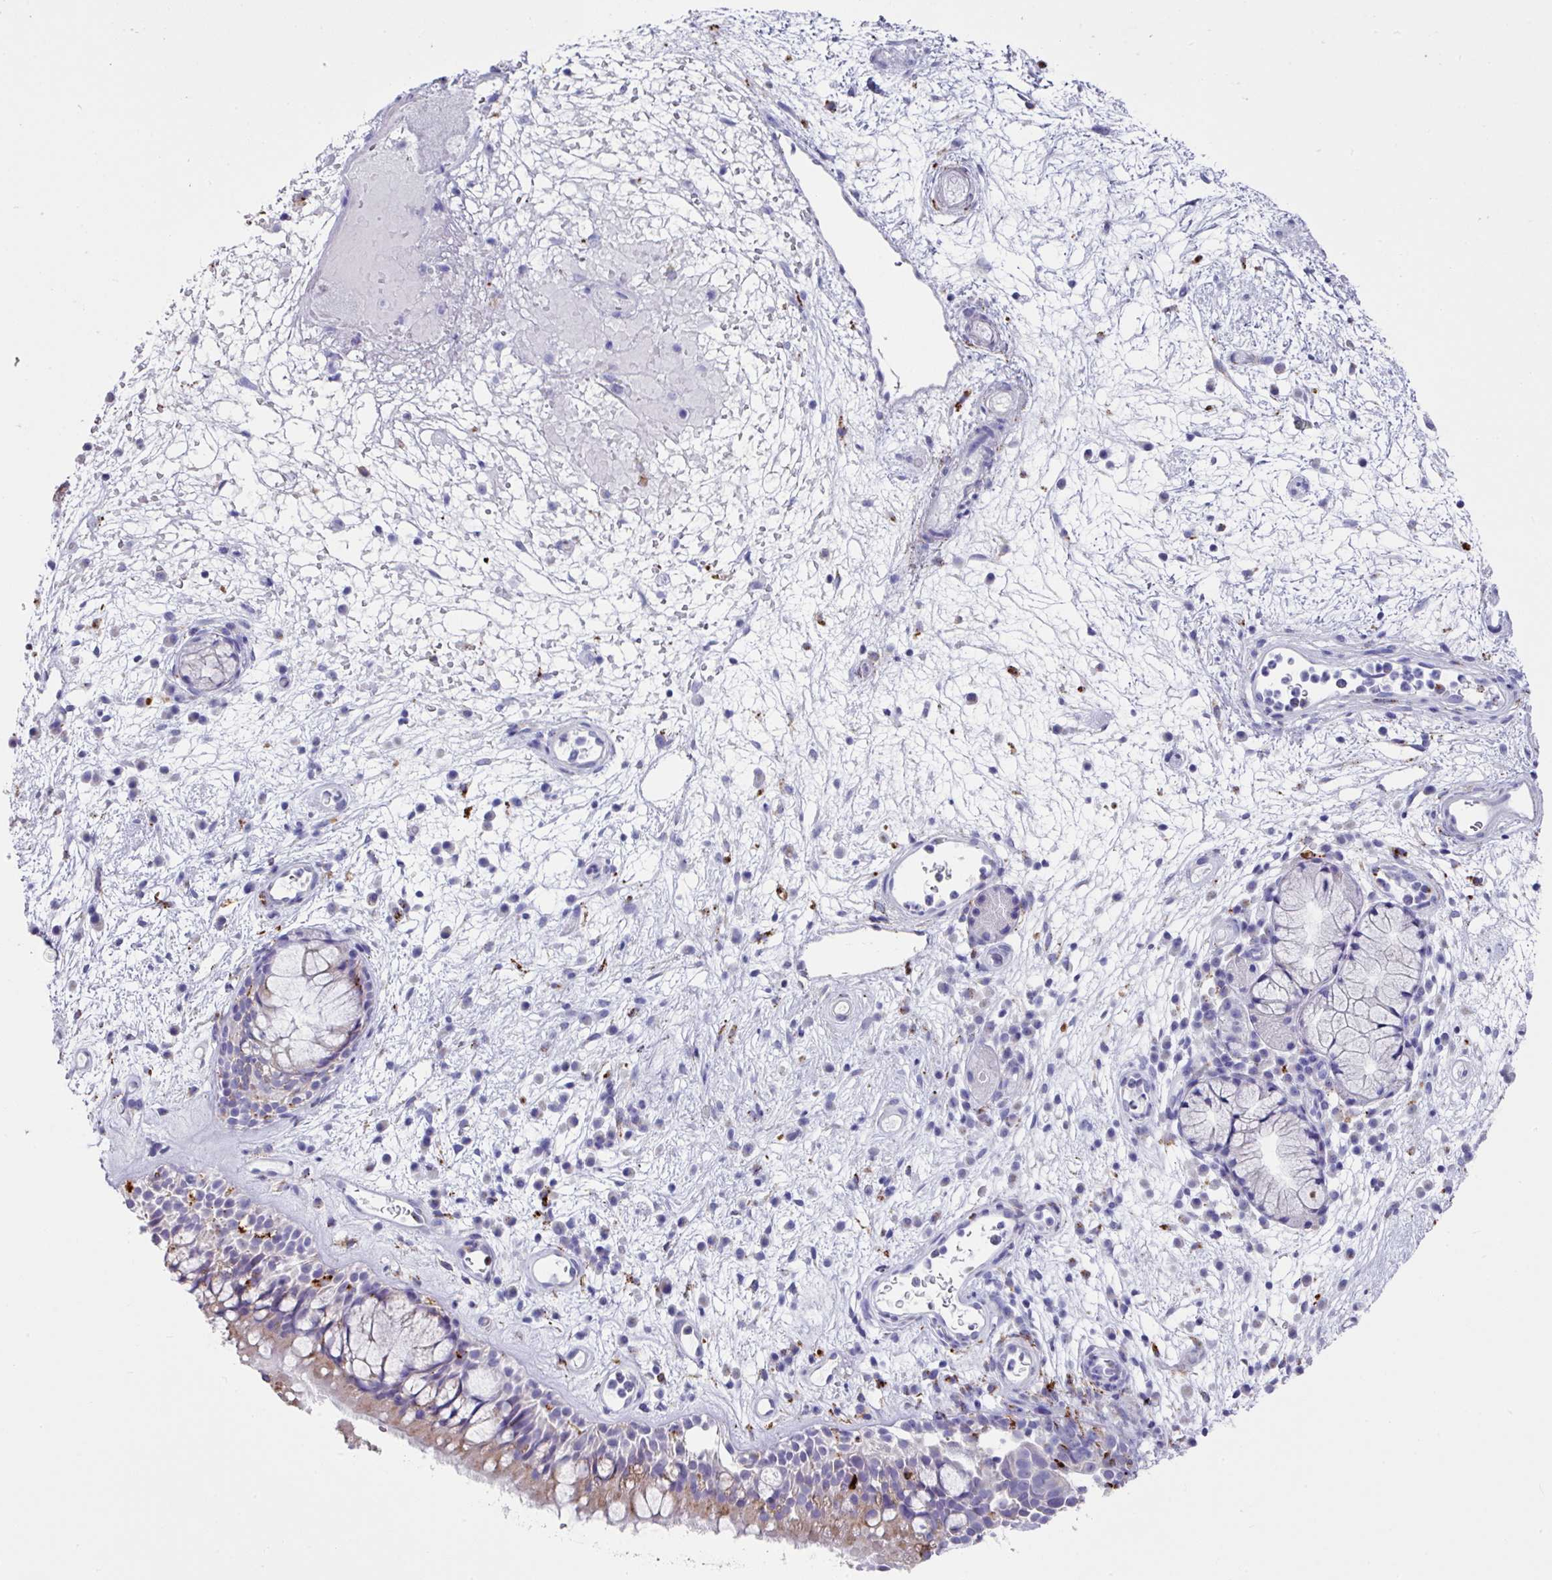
{"staining": {"intensity": "weak", "quantity": "<25%", "location": "cytoplasmic/membranous"}, "tissue": "nasopharynx", "cell_type": "Respiratory epithelial cells", "image_type": "normal", "snomed": [{"axis": "morphology", "description": "Normal tissue, NOS"}, {"axis": "morphology", "description": "Inflammation, NOS"}, {"axis": "topography", "description": "Nasopharynx"}], "caption": "DAB (3,3'-diaminobenzidine) immunohistochemical staining of unremarkable human nasopharynx exhibits no significant expression in respiratory epithelial cells. (DAB (3,3'-diaminobenzidine) immunohistochemistry with hematoxylin counter stain).", "gene": "CPVL", "patient": {"sex": "male", "age": 54}}